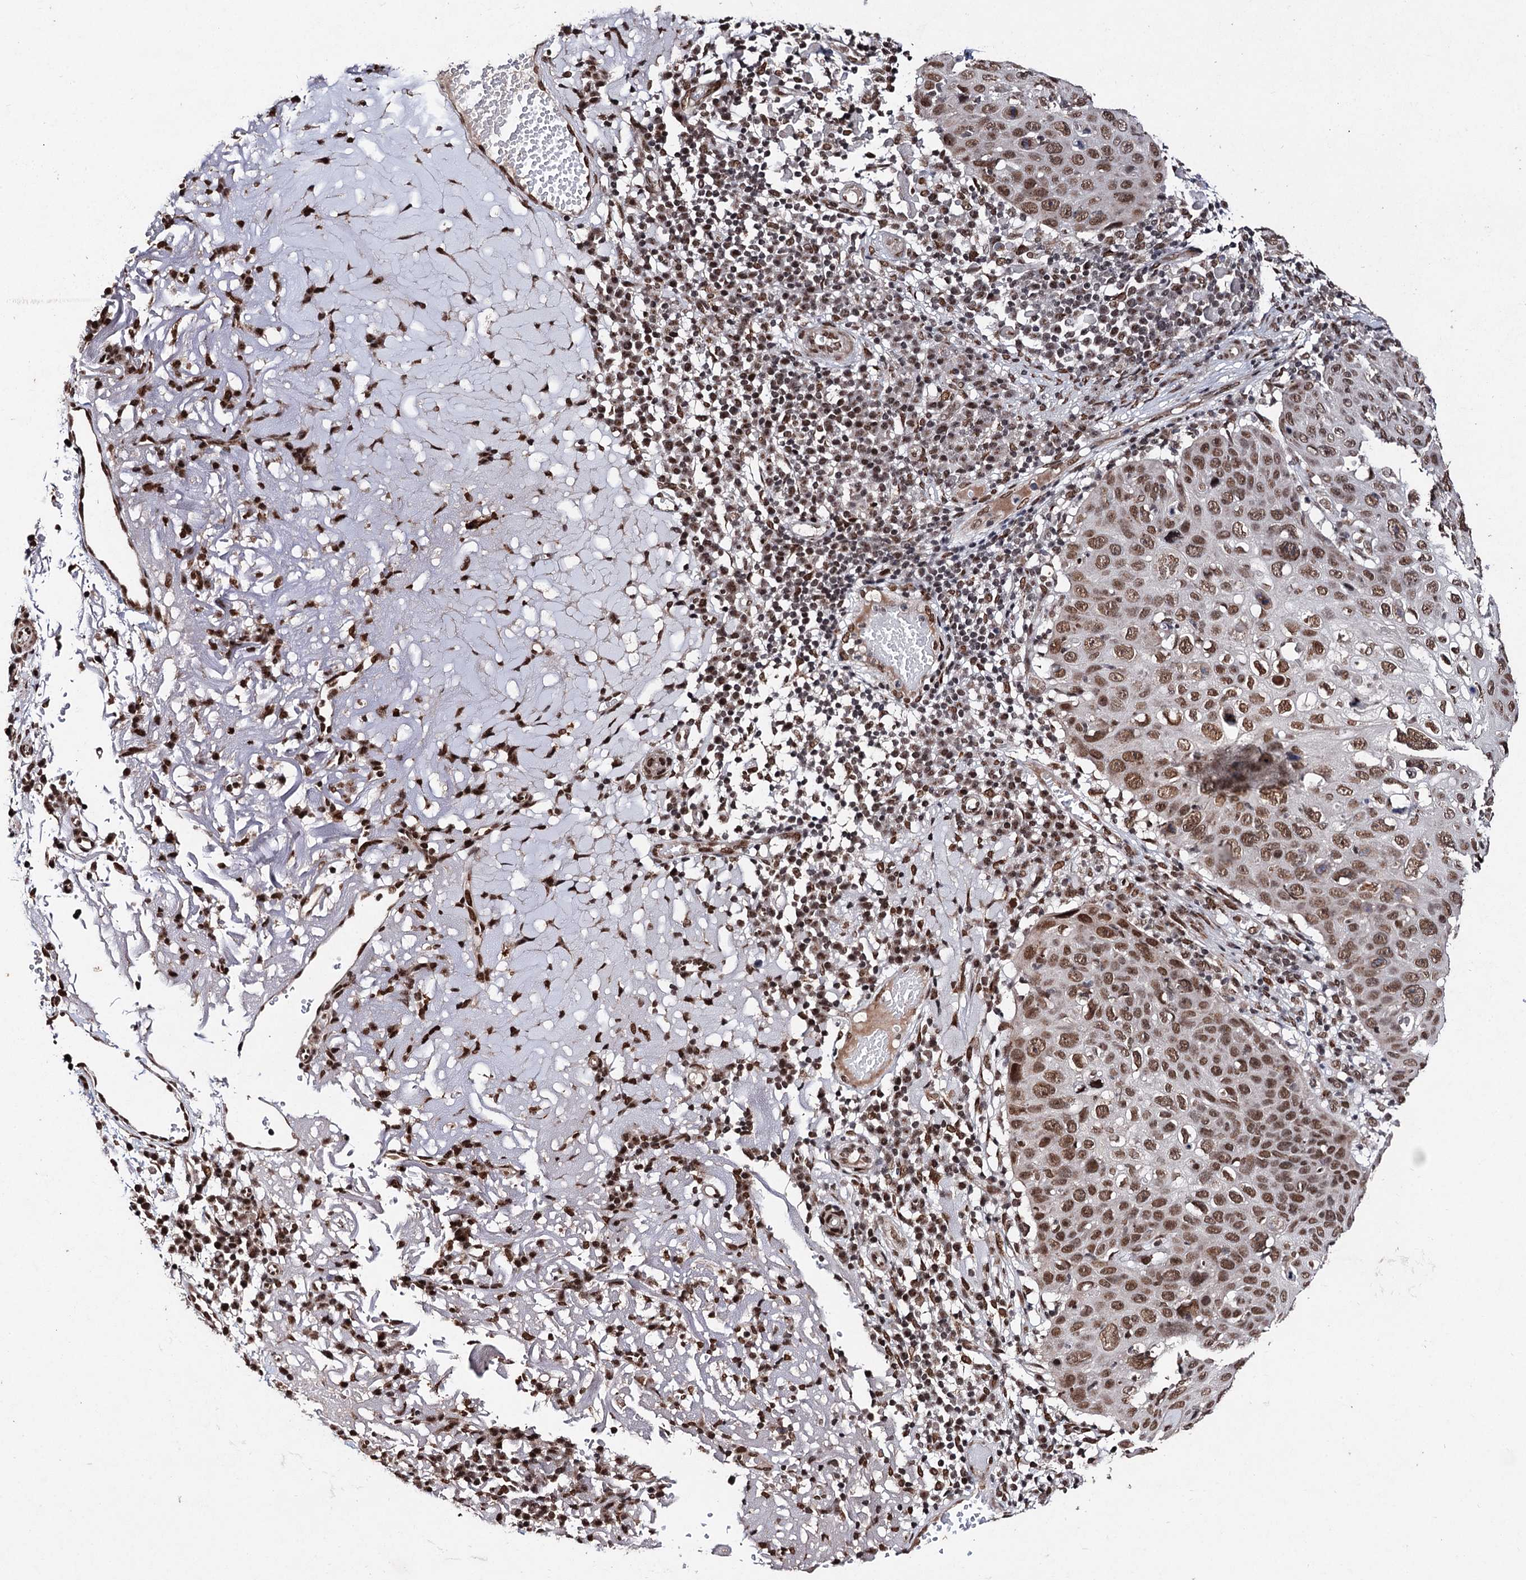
{"staining": {"intensity": "moderate", "quantity": ">75%", "location": "nuclear"}, "tissue": "skin cancer", "cell_type": "Tumor cells", "image_type": "cancer", "snomed": [{"axis": "morphology", "description": "Squamous cell carcinoma, NOS"}, {"axis": "topography", "description": "Skin"}], "caption": "Skin squamous cell carcinoma stained with a protein marker displays moderate staining in tumor cells.", "gene": "MATR3", "patient": {"sex": "female", "age": 90}}